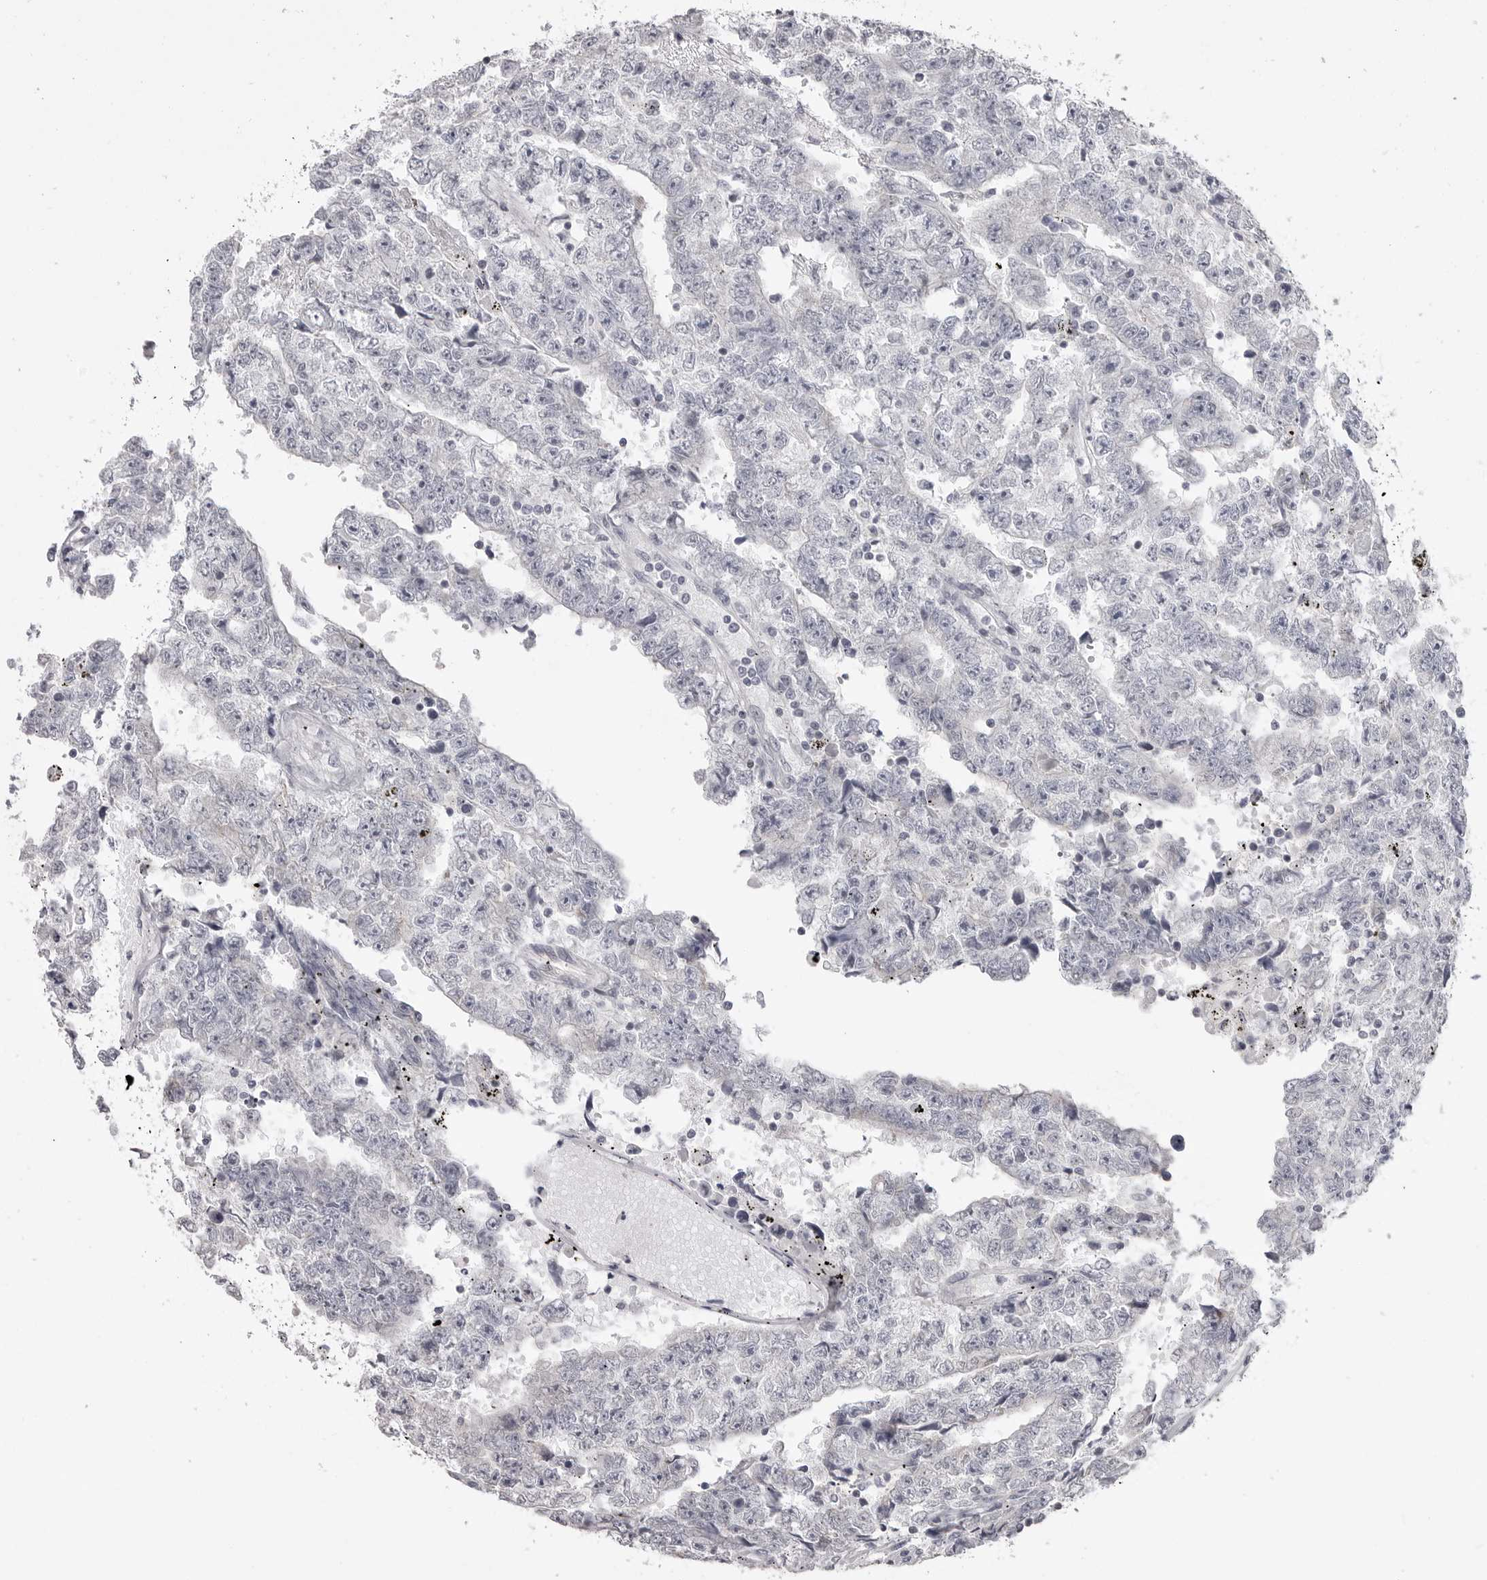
{"staining": {"intensity": "negative", "quantity": "none", "location": "none"}, "tissue": "testis cancer", "cell_type": "Tumor cells", "image_type": "cancer", "snomed": [{"axis": "morphology", "description": "Carcinoma, Embryonal, NOS"}, {"axis": "topography", "description": "Testis"}], "caption": "IHC histopathology image of neoplastic tissue: human testis embryonal carcinoma stained with DAB exhibits no significant protein positivity in tumor cells.", "gene": "GPN2", "patient": {"sex": "male", "age": 25}}